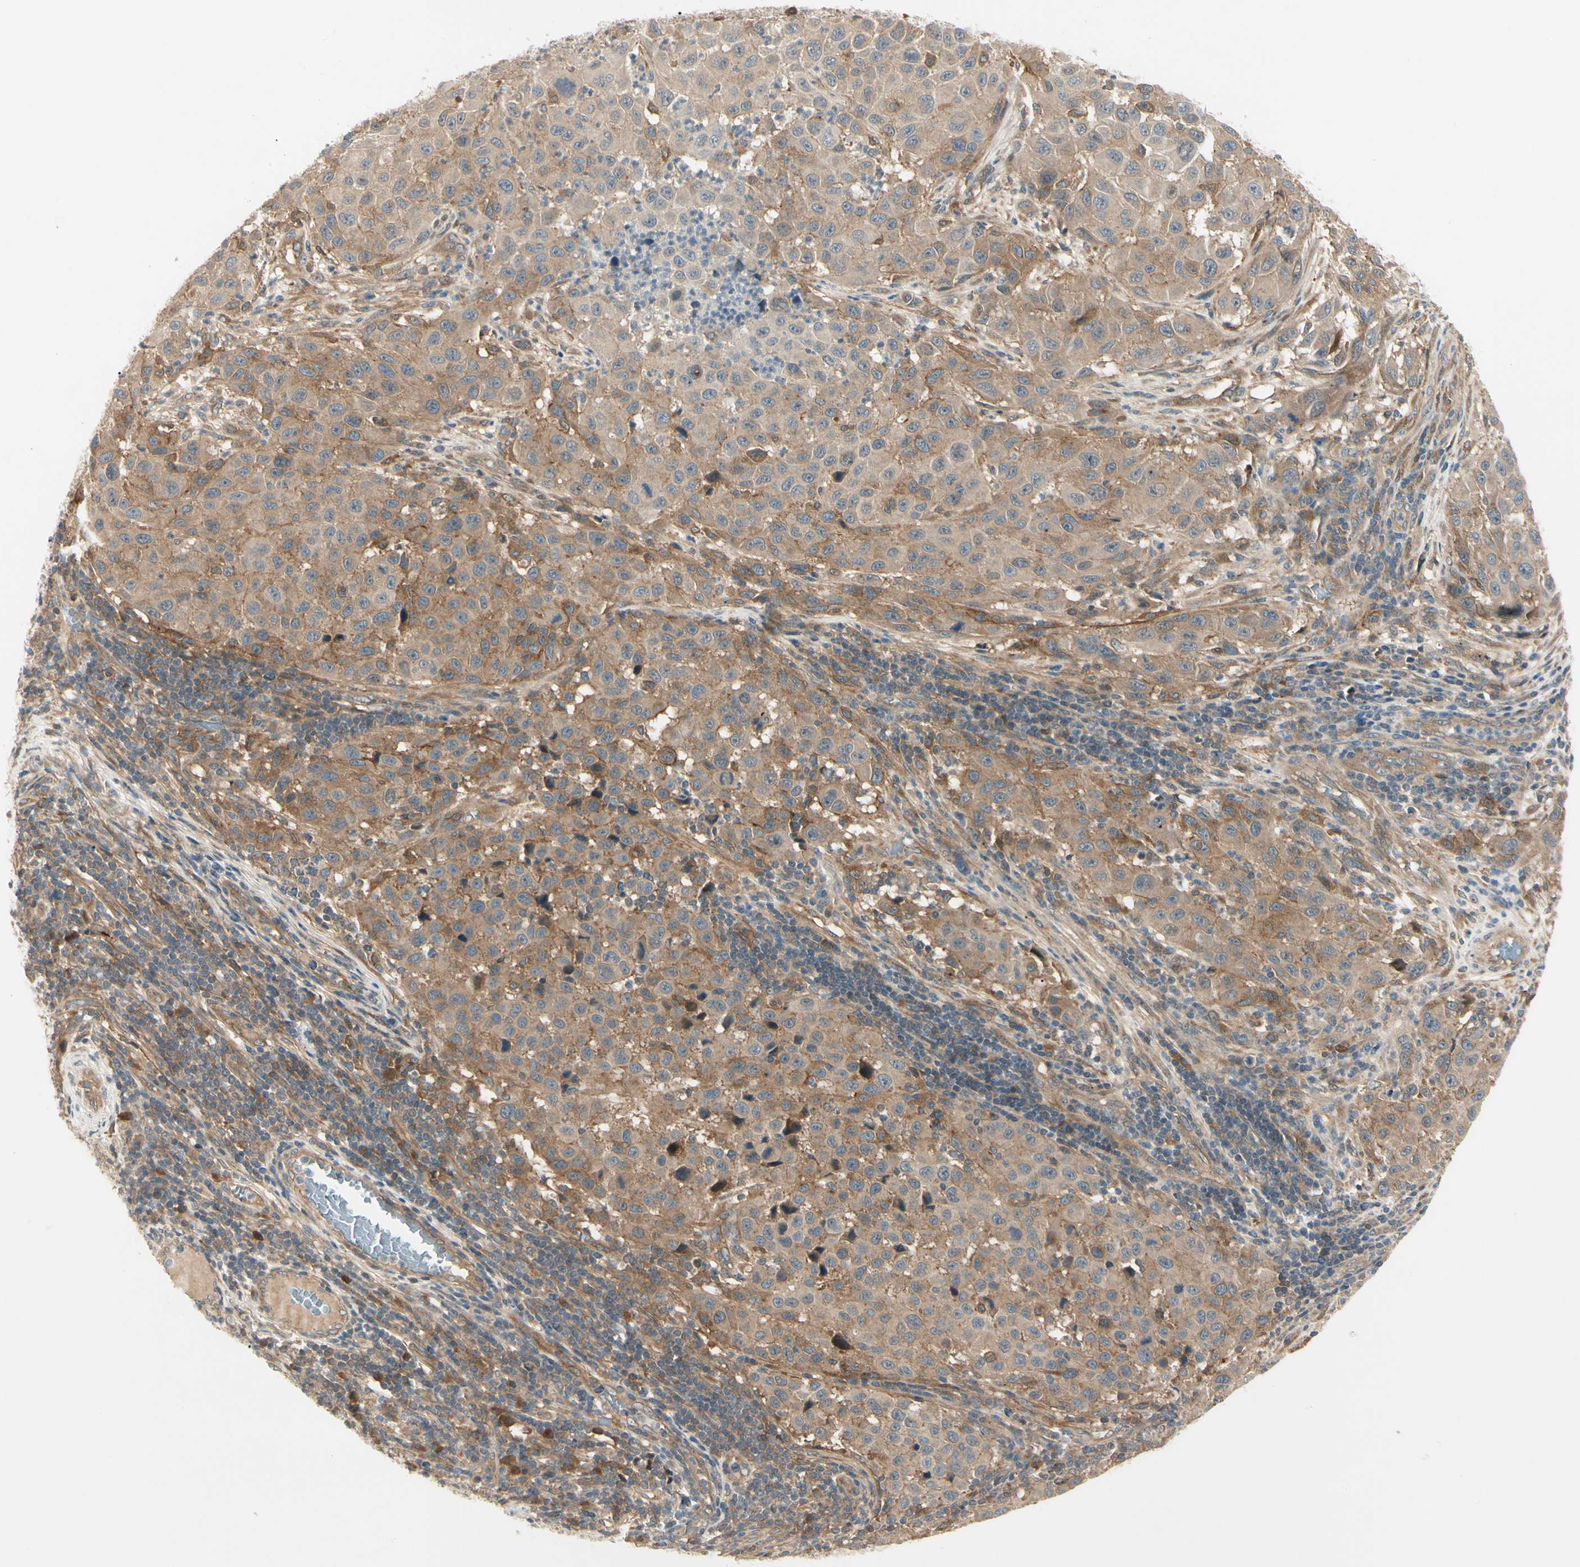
{"staining": {"intensity": "moderate", "quantity": ">75%", "location": "cytoplasmic/membranous"}, "tissue": "melanoma", "cell_type": "Tumor cells", "image_type": "cancer", "snomed": [{"axis": "morphology", "description": "Malignant melanoma, Metastatic site"}, {"axis": "topography", "description": "Lymph node"}], "caption": "A micrograph showing moderate cytoplasmic/membranous staining in about >75% of tumor cells in melanoma, as visualized by brown immunohistochemical staining.", "gene": "F2R", "patient": {"sex": "male", "age": 61}}